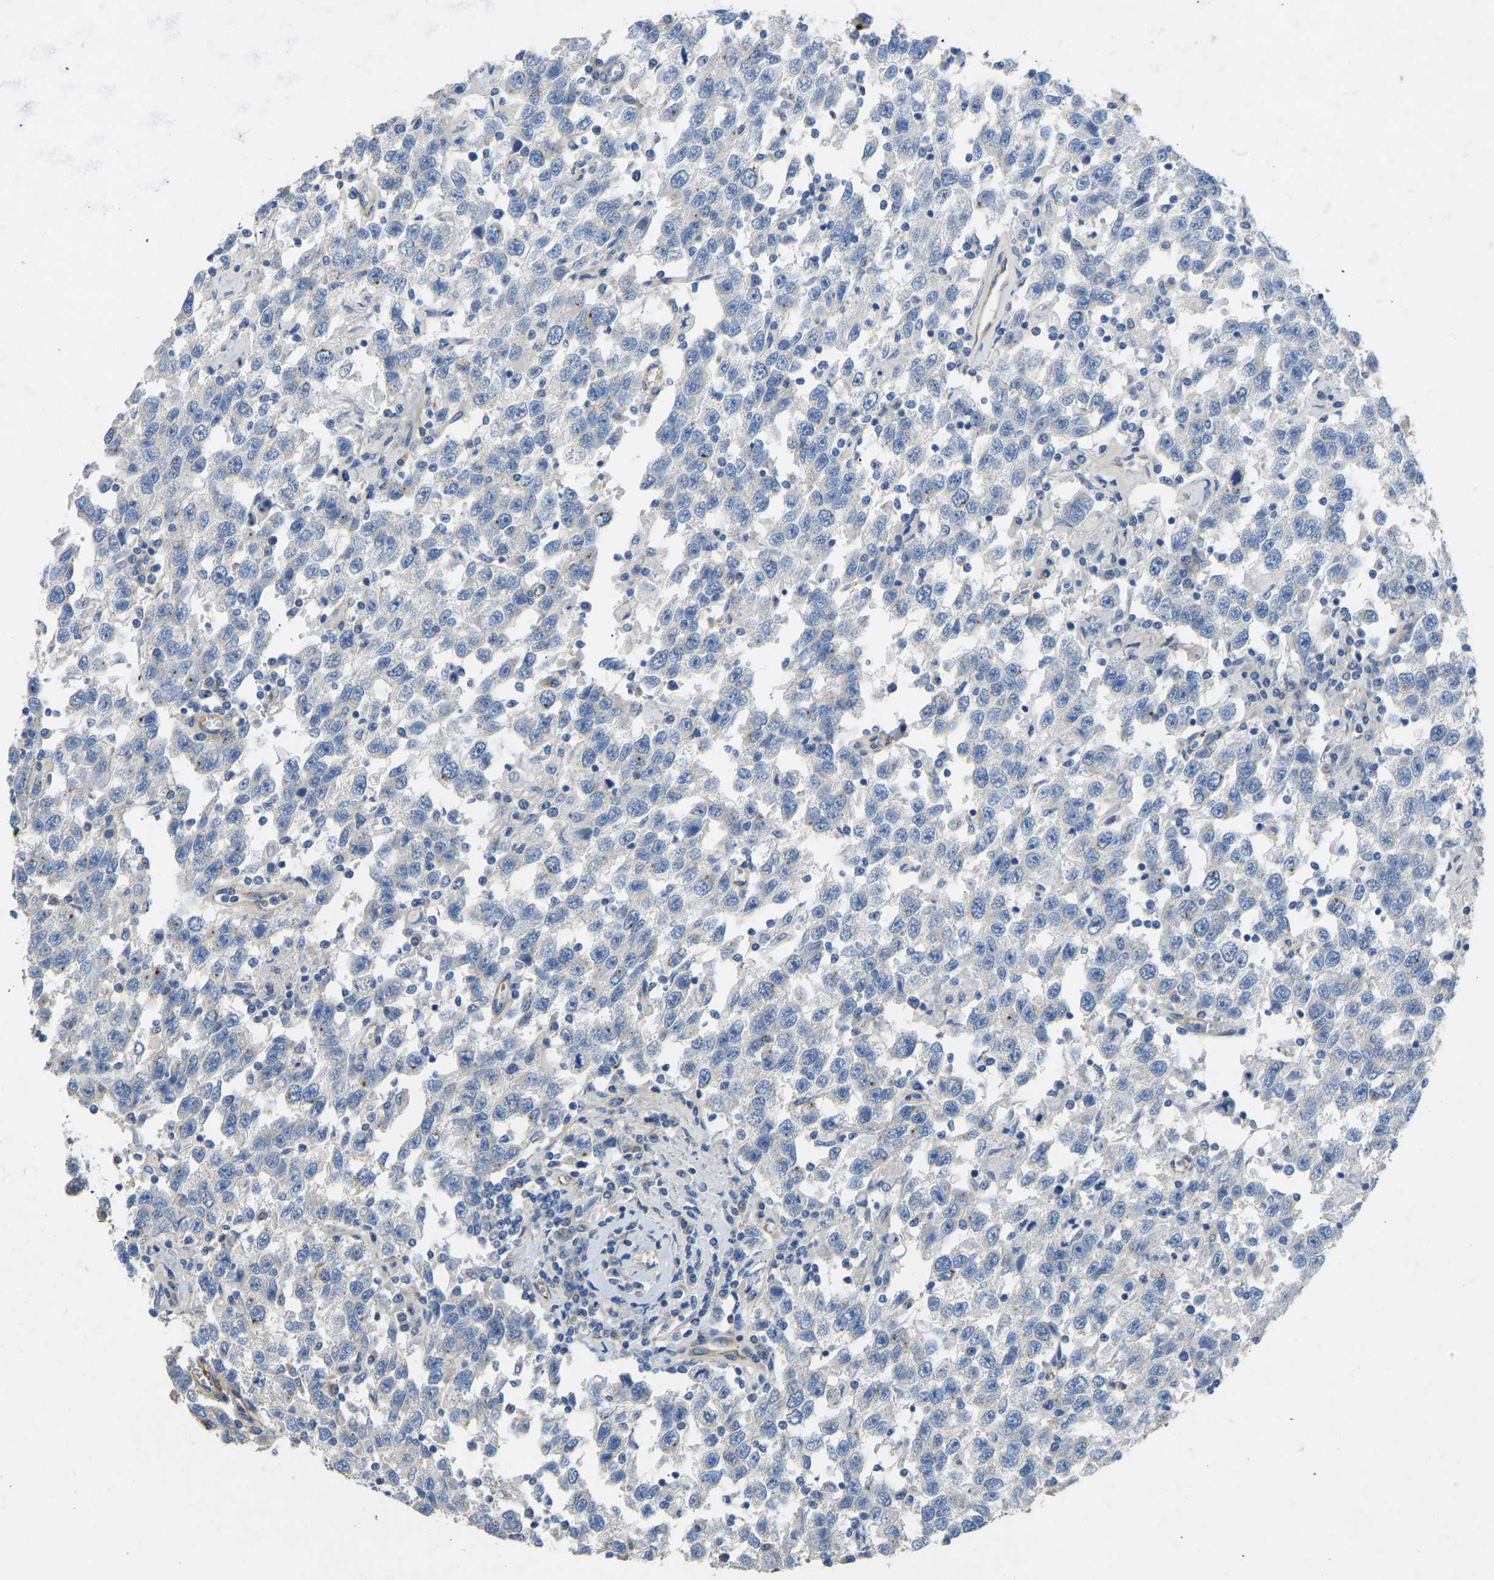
{"staining": {"intensity": "weak", "quantity": "<25%", "location": "cytoplasmic/membranous"}, "tissue": "testis cancer", "cell_type": "Tumor cells", "image_type": "cancer", "snomed": [{"axis": "morphology", "description": "Seminoma, NOS"}, {"axis": "topography", "description": "Testis"}], "caption": "Immunohistochemistry (IHC) micrograph of neoplastic tissue: testis cancer (seminoma) stained with DAB (3,3'-diaminobenzidine) demonstrates no significant protein expression in tumor cells.", "gene": "TECTA", "patient": {"sex": "male", "age": 41}}